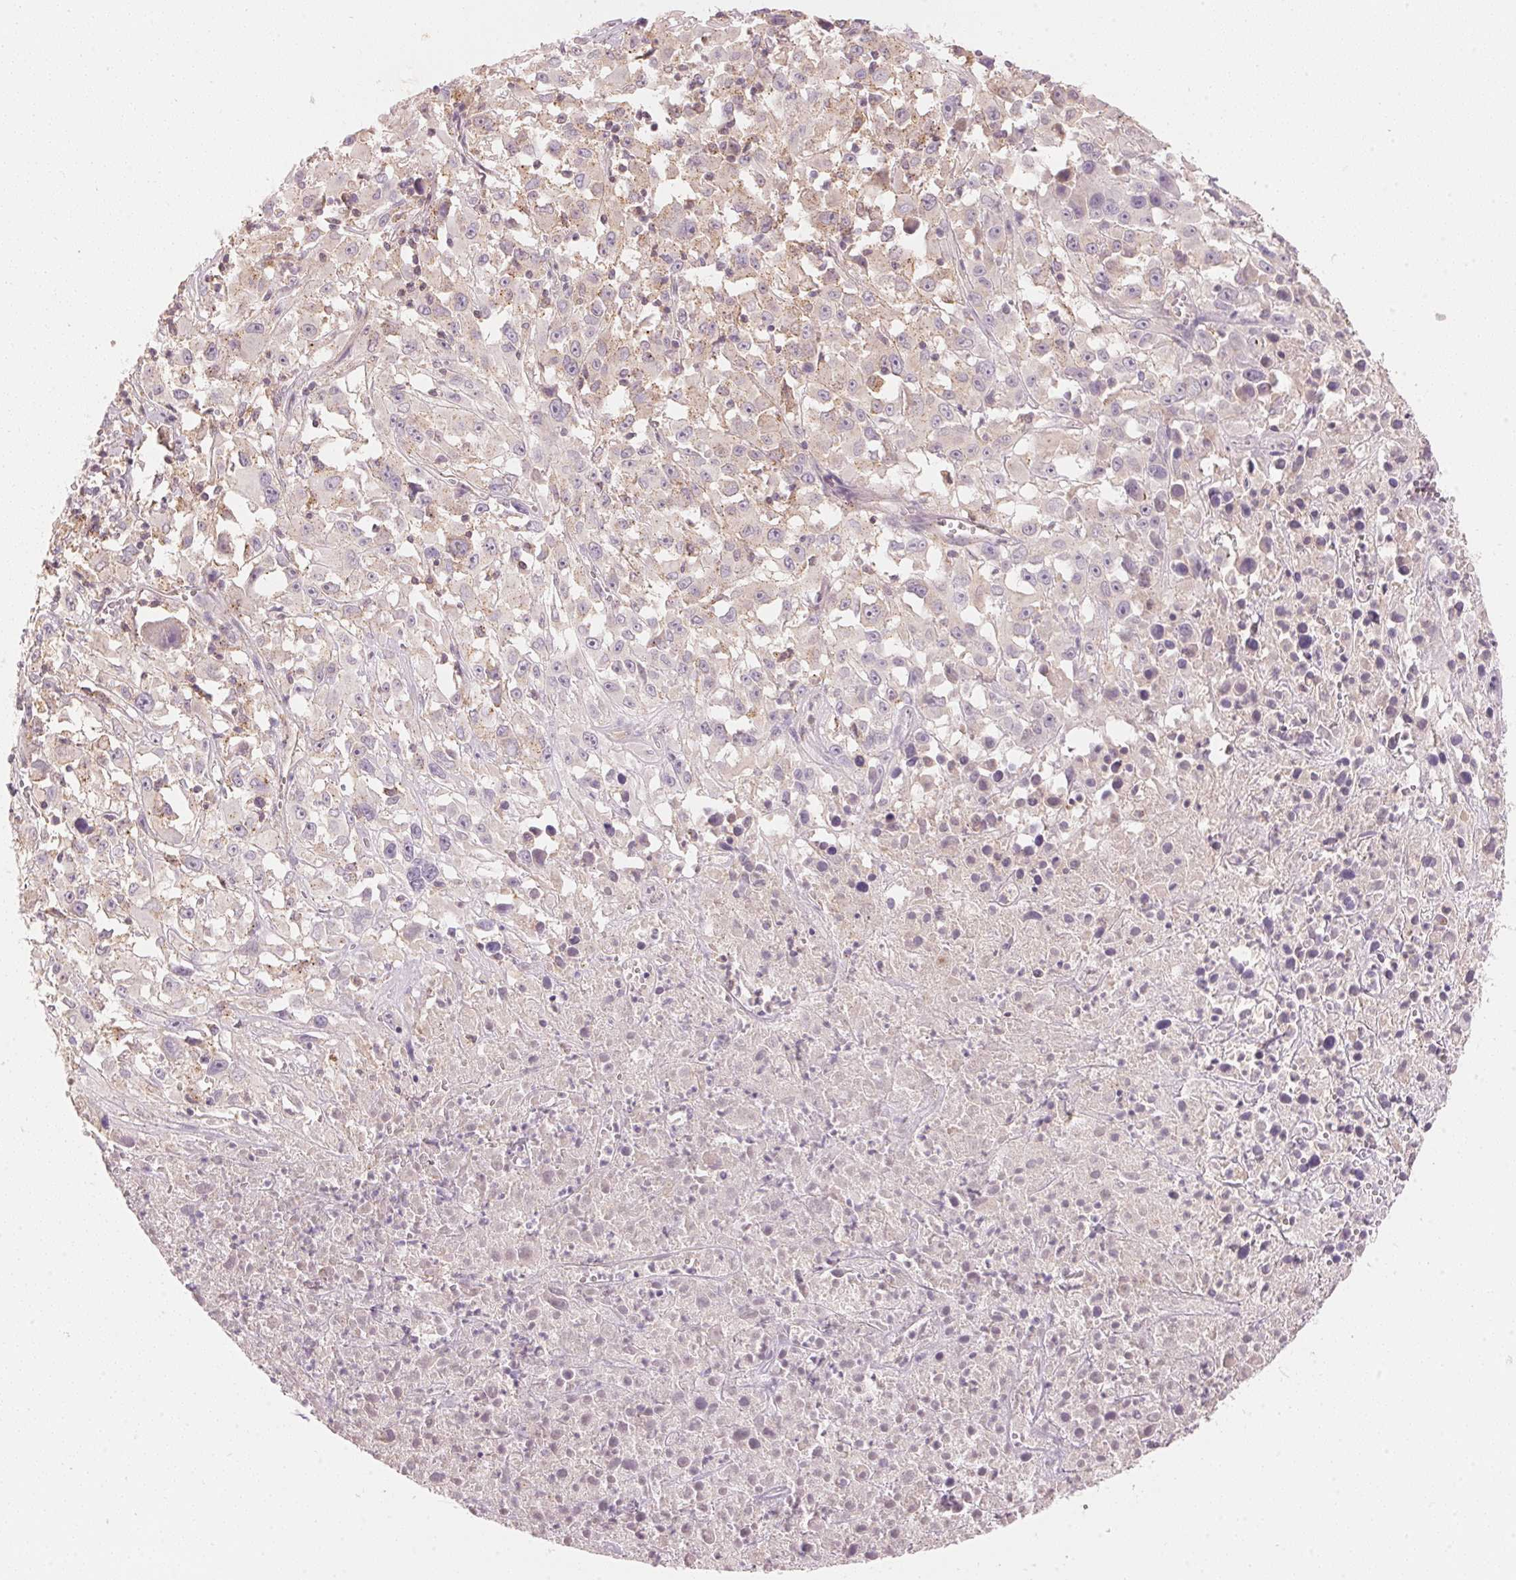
{"staining": {"intensity": "negative", "quantity": "none", "location": "none"}, "tissue": "melanoma", "cell_type": "Tumor cells", "image_type": "cancer", "snomed": [{"axis": "morphology", "description": "Malignant melanoma, Metastatic site"}, {"axis": "topography", "description": "Soft tissue"}], "caption": "Tumor cells show no significant expression in malignant melanoma (metastatic site). Nuclei are stained in blue.", "gene": "HOXB13", "patient": {"sex": "male", "age": 50}}